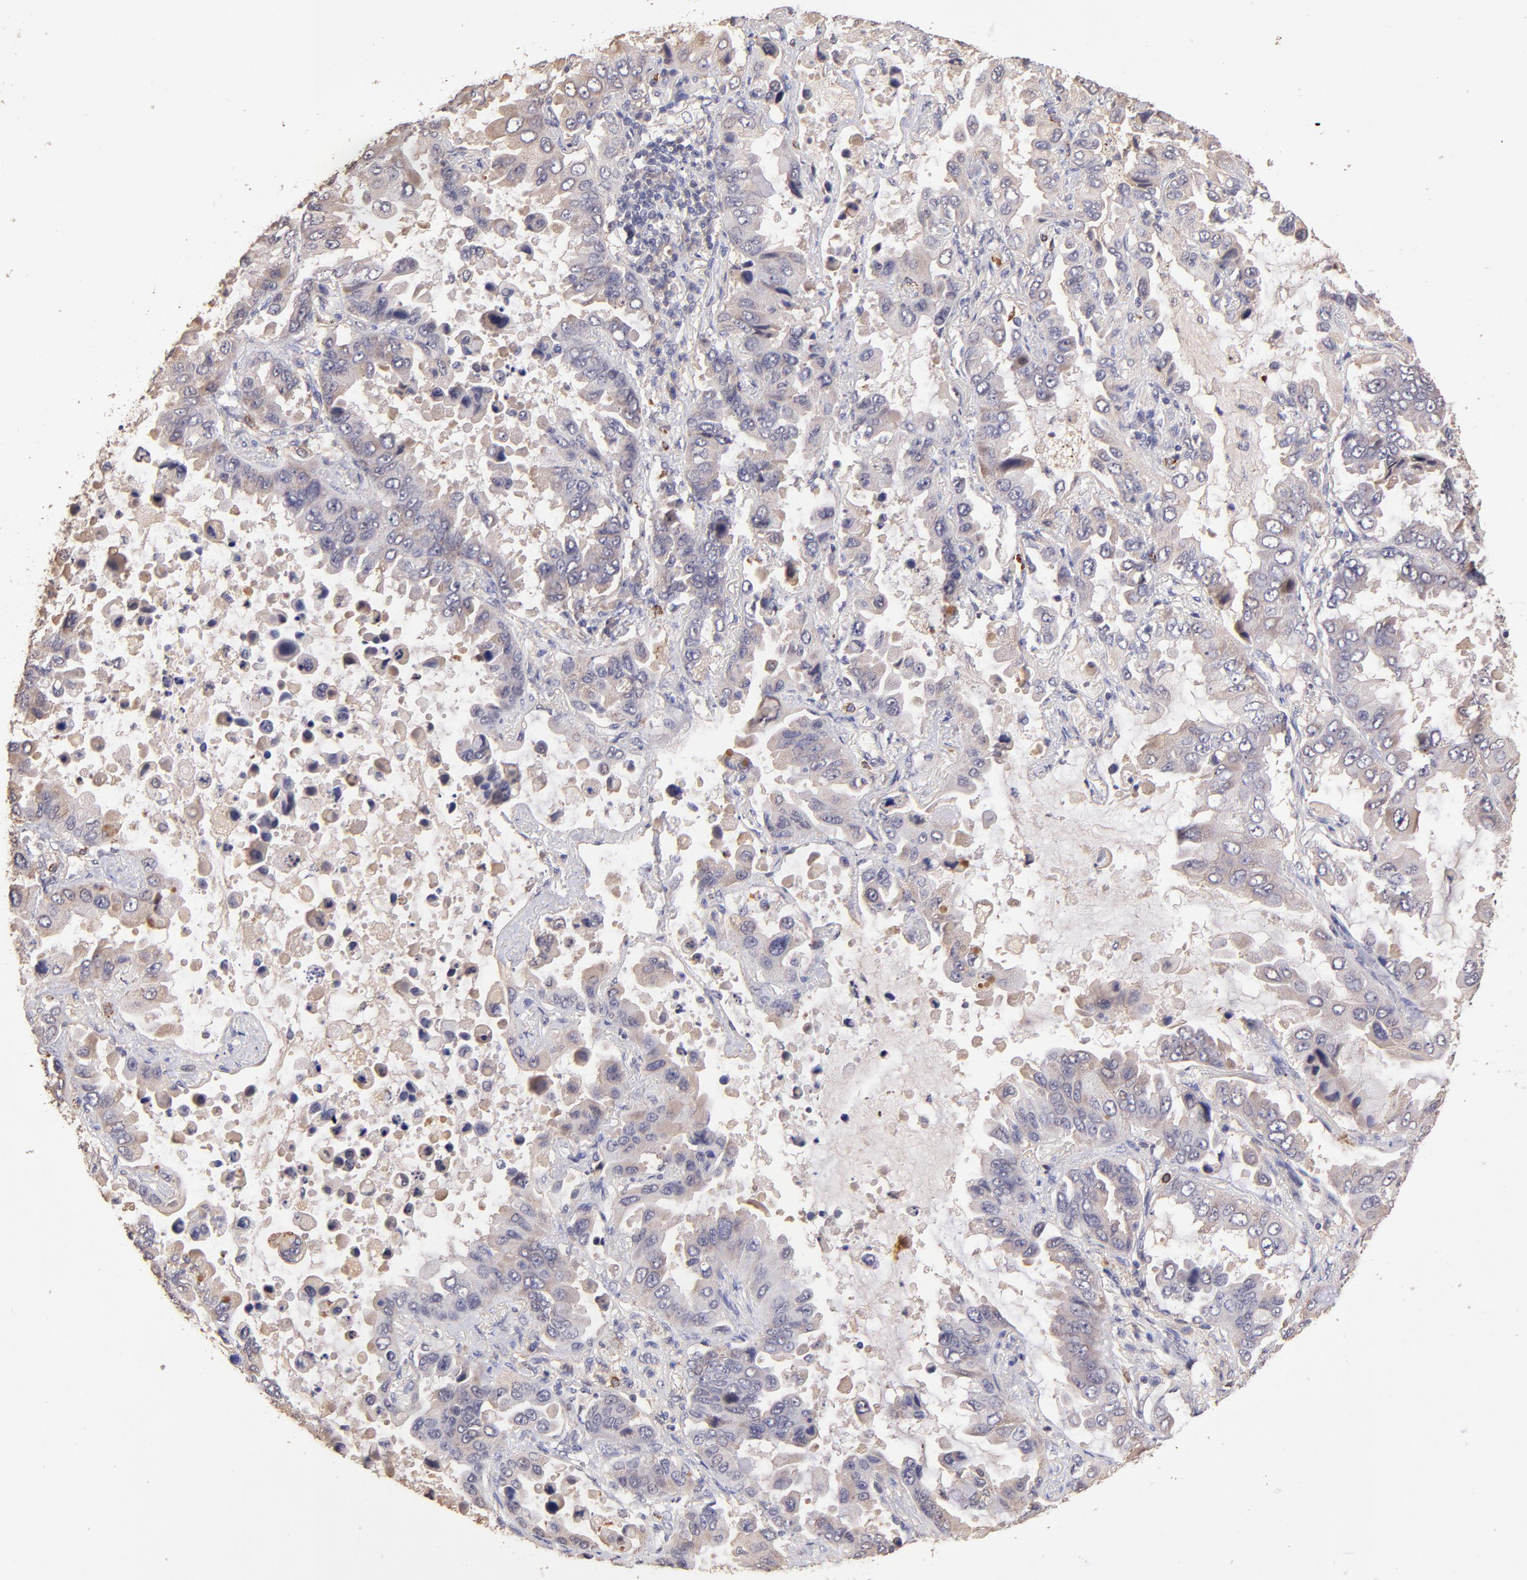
{"staining": {"intensity": "negative", "quantity": "none", "location": "none"}, "tissue": "lung cancer", "cell_type": "Tumor cells", "image_type": "cancer", "snomed": [{"axis": "morphology", "description": "Adenocarcinoma, NOS"}, {"axis": "topography", "description": "Lung"}], "caption": "The histopathology image shows no significant expression in tumor cells of lung cancer (adenocarcinoma). Brightfield microscopy of immunohistochemistry (IHC) stained with DAB (brown) and hematoxylin (blue), captured at high magnification.", "gene": "RNASEL", "patient": {"sex": "male", "age": 64}}